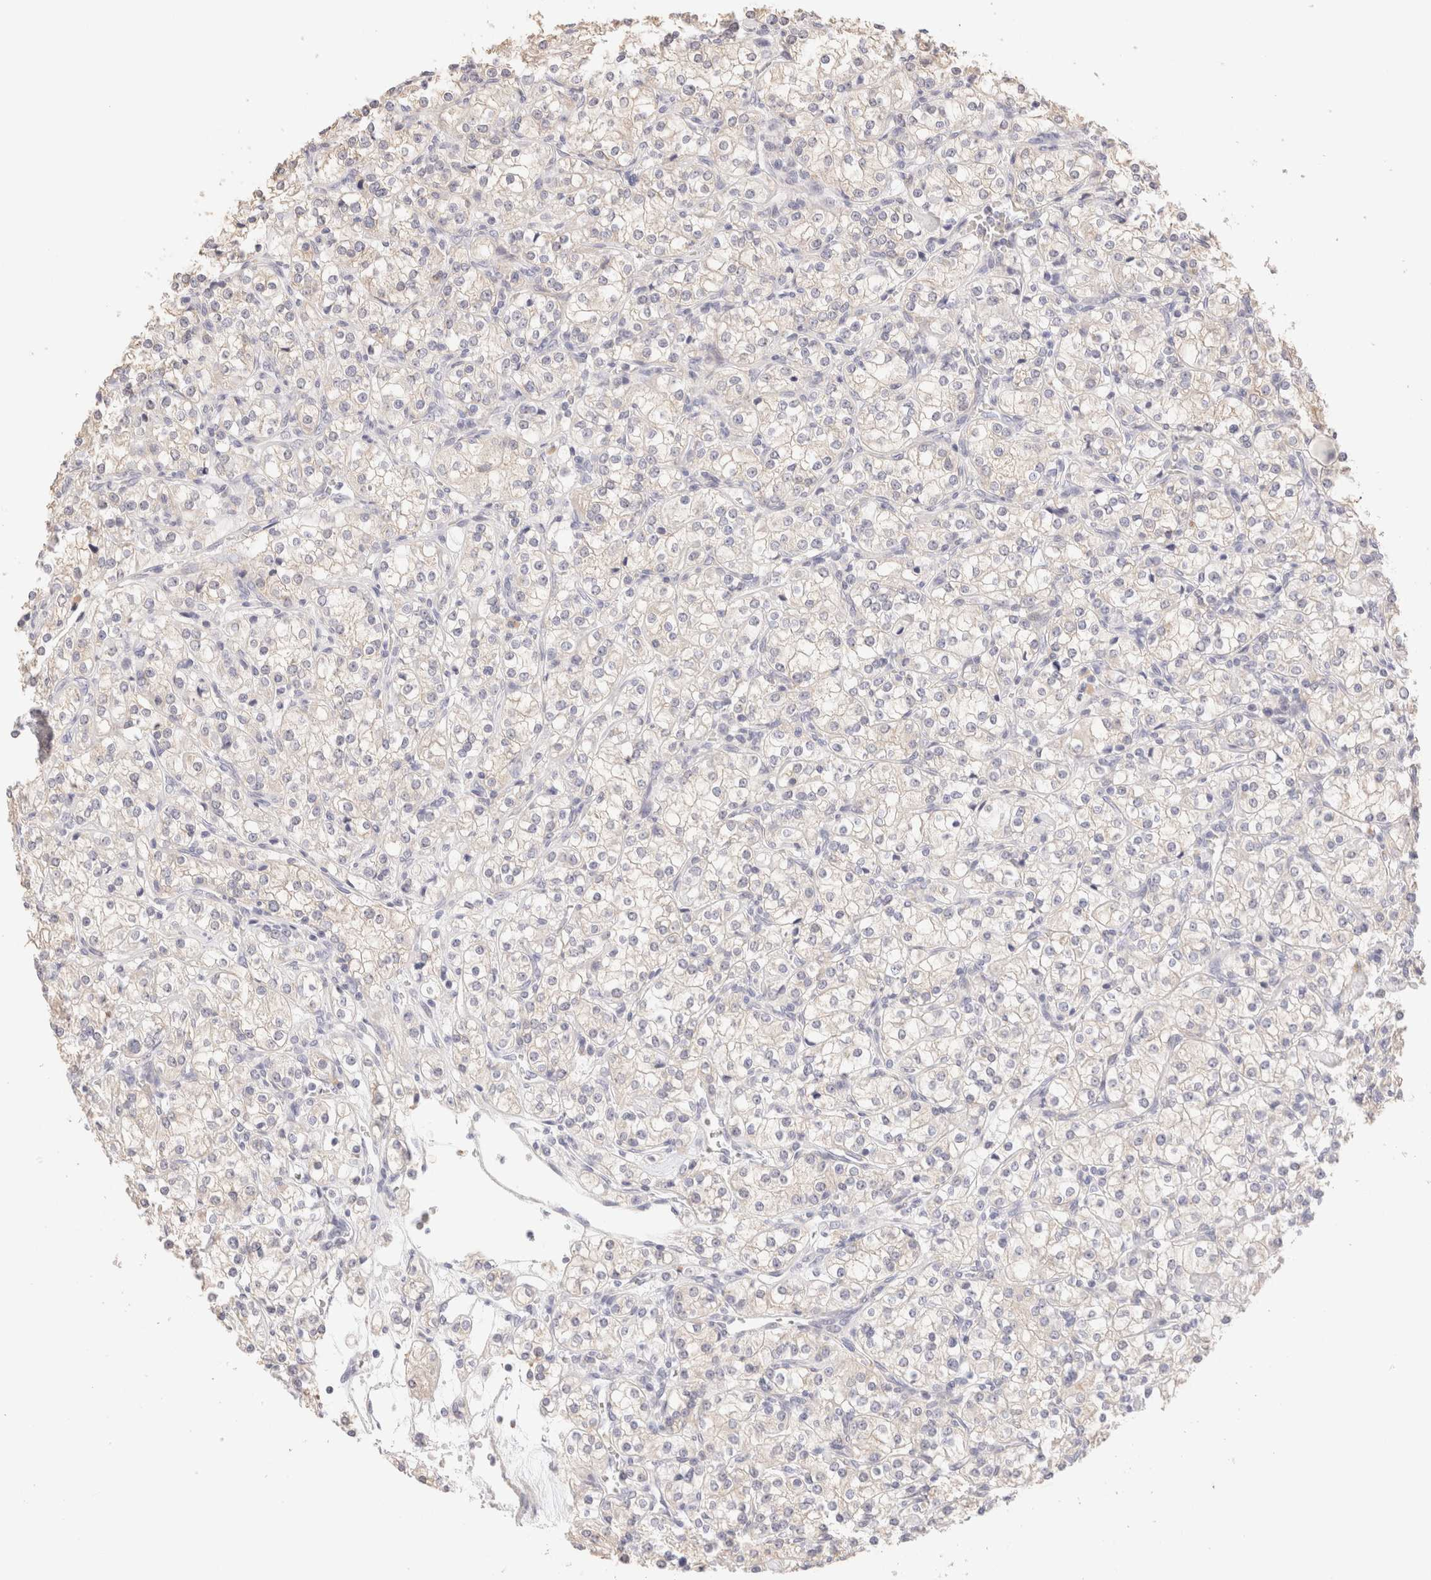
{"staining": {"intensity": "negative", "quantity": "none", "location": "none"}, "tissue": "renal cancer", "cell_type": "Tumor cells", "image_type": "cancer", "snomed": [{"axis": "morphology", "description": "Adenocarcinoma, NOS"}, {"axis": "topography", "description": "Kidney"}], "caption": "IHC photomicrograph of adenocarcinoma (renal) stained for a protein (brown), which displays no staining in tumor cells. (Brightfield microscopy of DAB IHC at high magnification).", "gene": "SCGB2A2", "patient": {"sex": "male", "age": 77}}